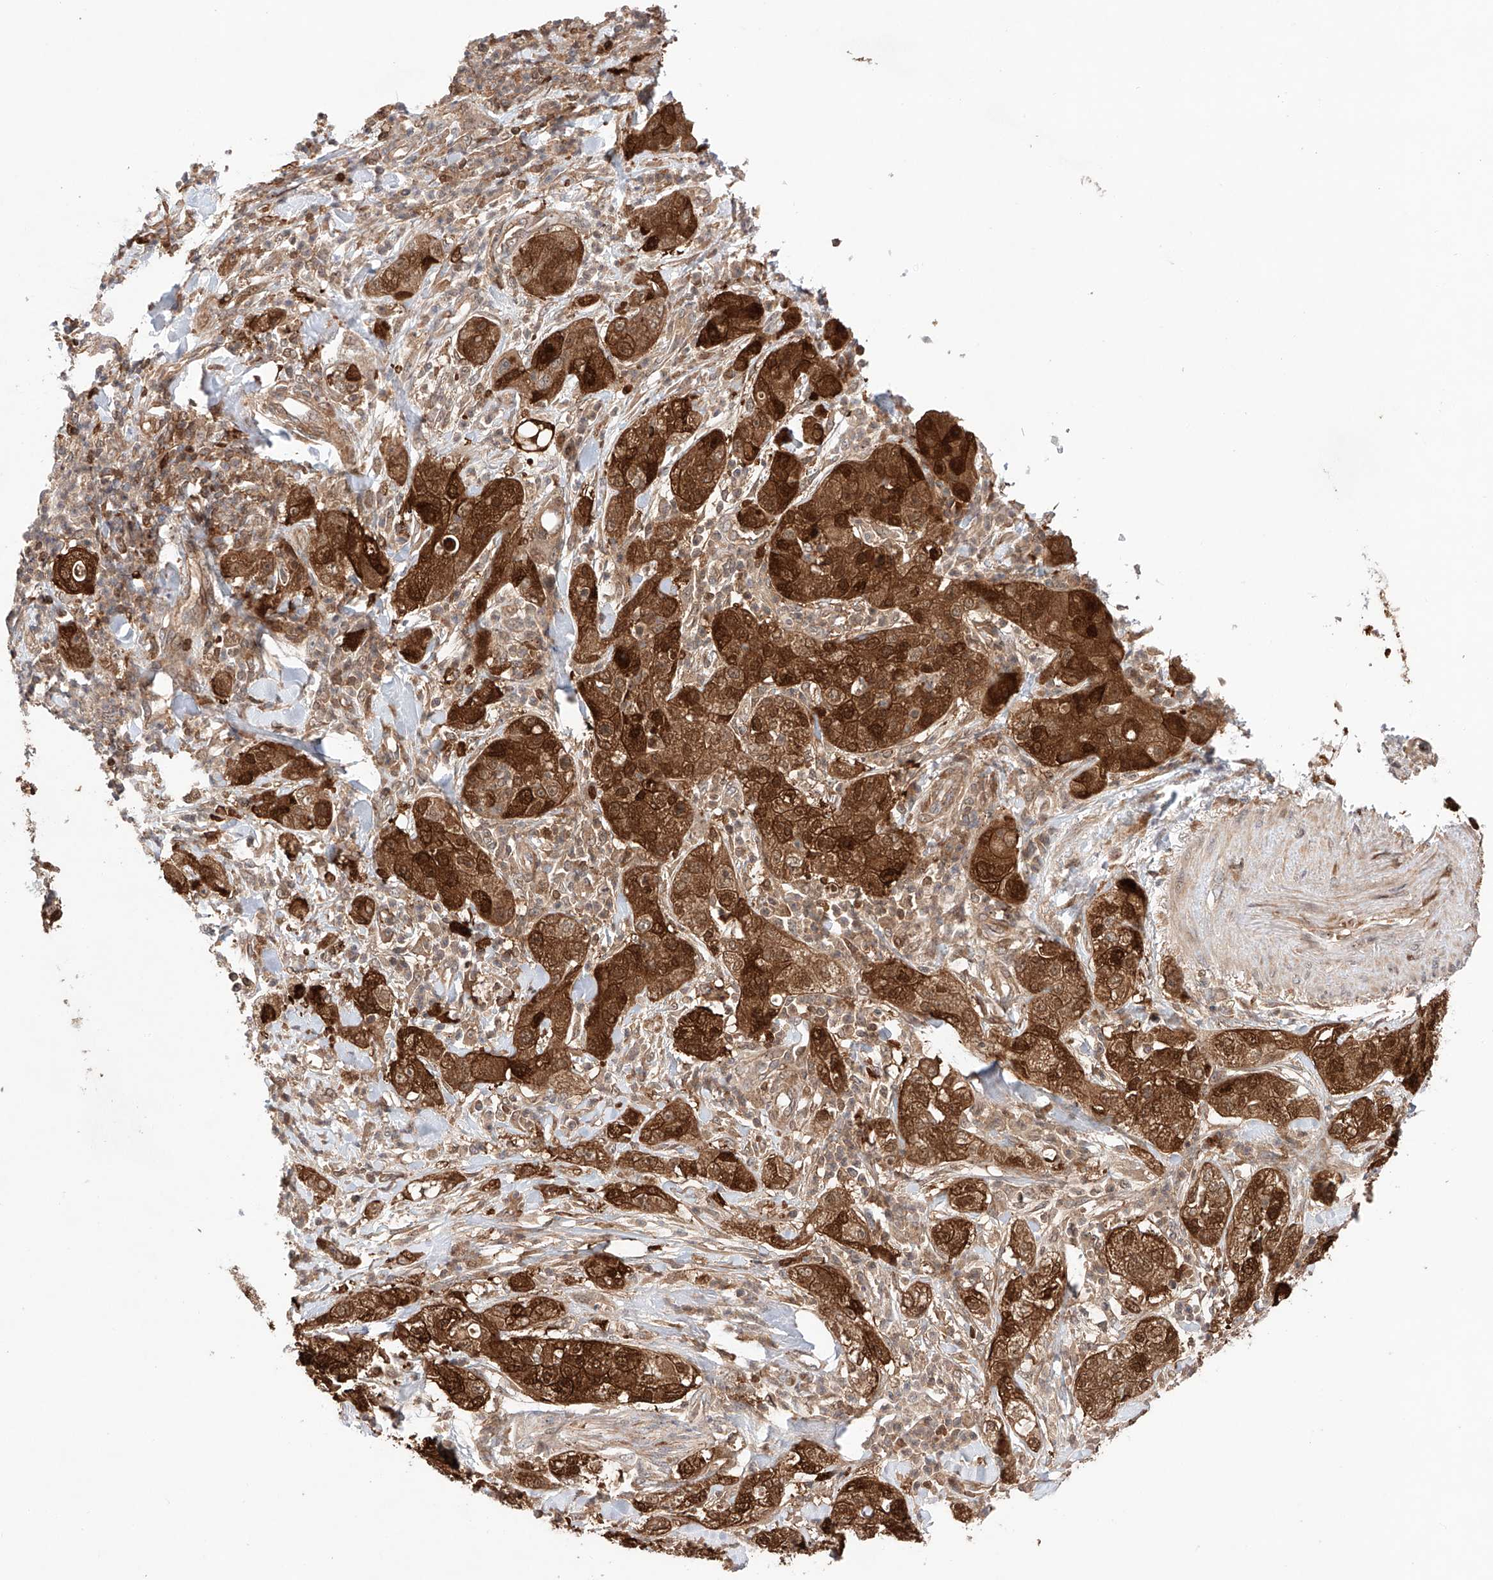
{"staining": {"intensity": "strong", "quantity": ">75%", "location": "cytoplasmic/membranous,nuclear"}, "tissue": "pancreatic cancer", "cell_type": "Tumor cells", "image_type": "cancer", "snomed": [{"axis": "morphology", "description": "Adenocarcinoma, NOS"}, {"axis": "topography", "description": "Pancreas"}], "caption": "The micrograph shows staining of pancreatic cancer (adenocarcinoma), revealing strong cytoplasmic/membranous and nuclear protein positivity (brown color) within tumor cells.", "gene": "IGSF22", "patient": {"sex": "female", "age": 78}}